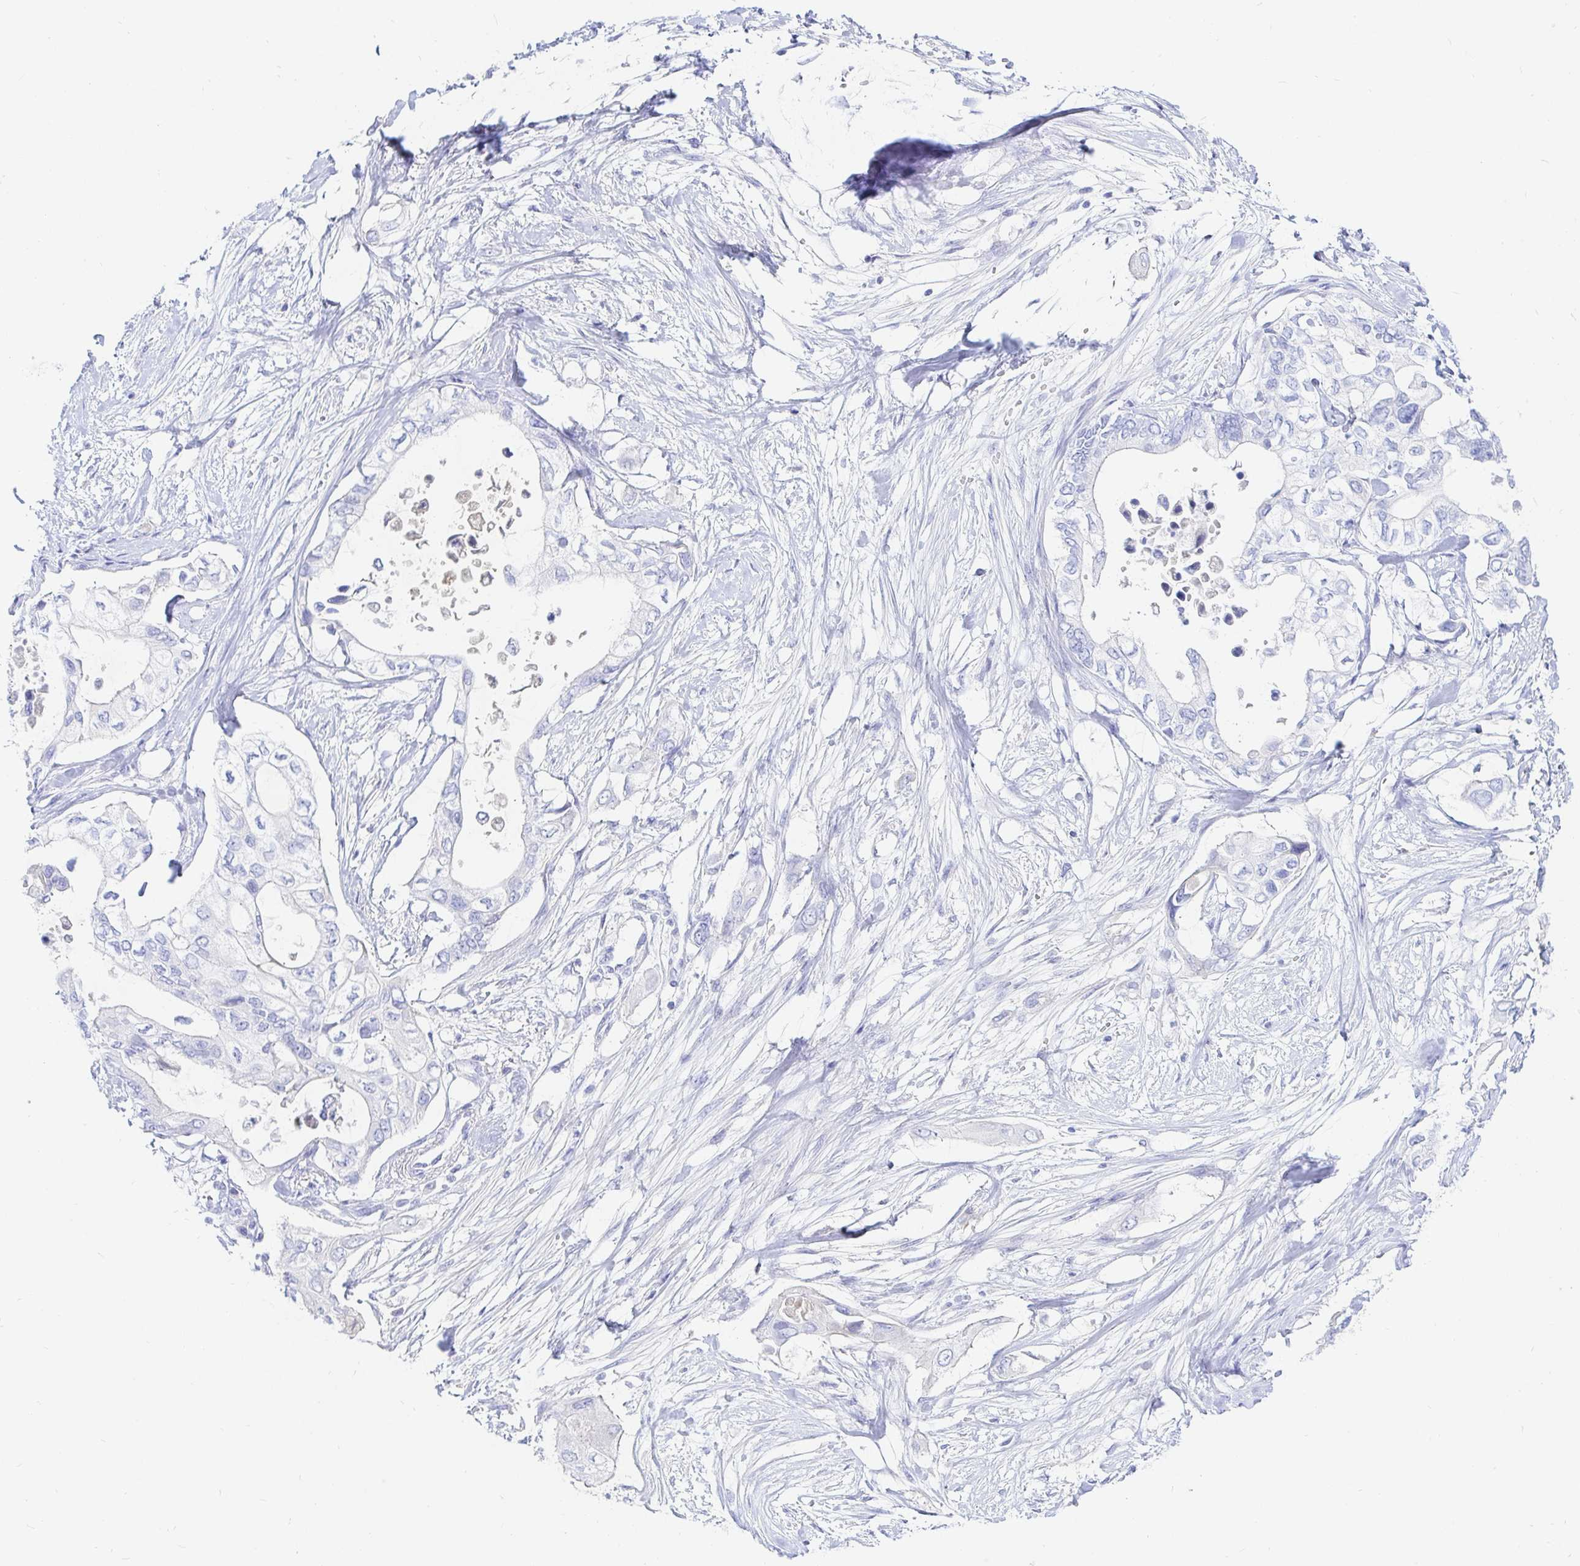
{"staining": {"intensity": "negative", "quantity": "none", "location": "none"}, "tissue": "pancreatic cancer", "cell_type": "Tumor cells", "image_type": "cancer", "snomed": [{"axis": "morphology", "description": "Adenocarcinoma, NOS"}, {"axis": "topography", "description": "Pancreas"}], "caption": "Photomicrograph shows no protein staining in tumor cells of pancreatic cancer tissue.", "gene": "NR2E1", "patient": {"sex": "female", "age": 63}}